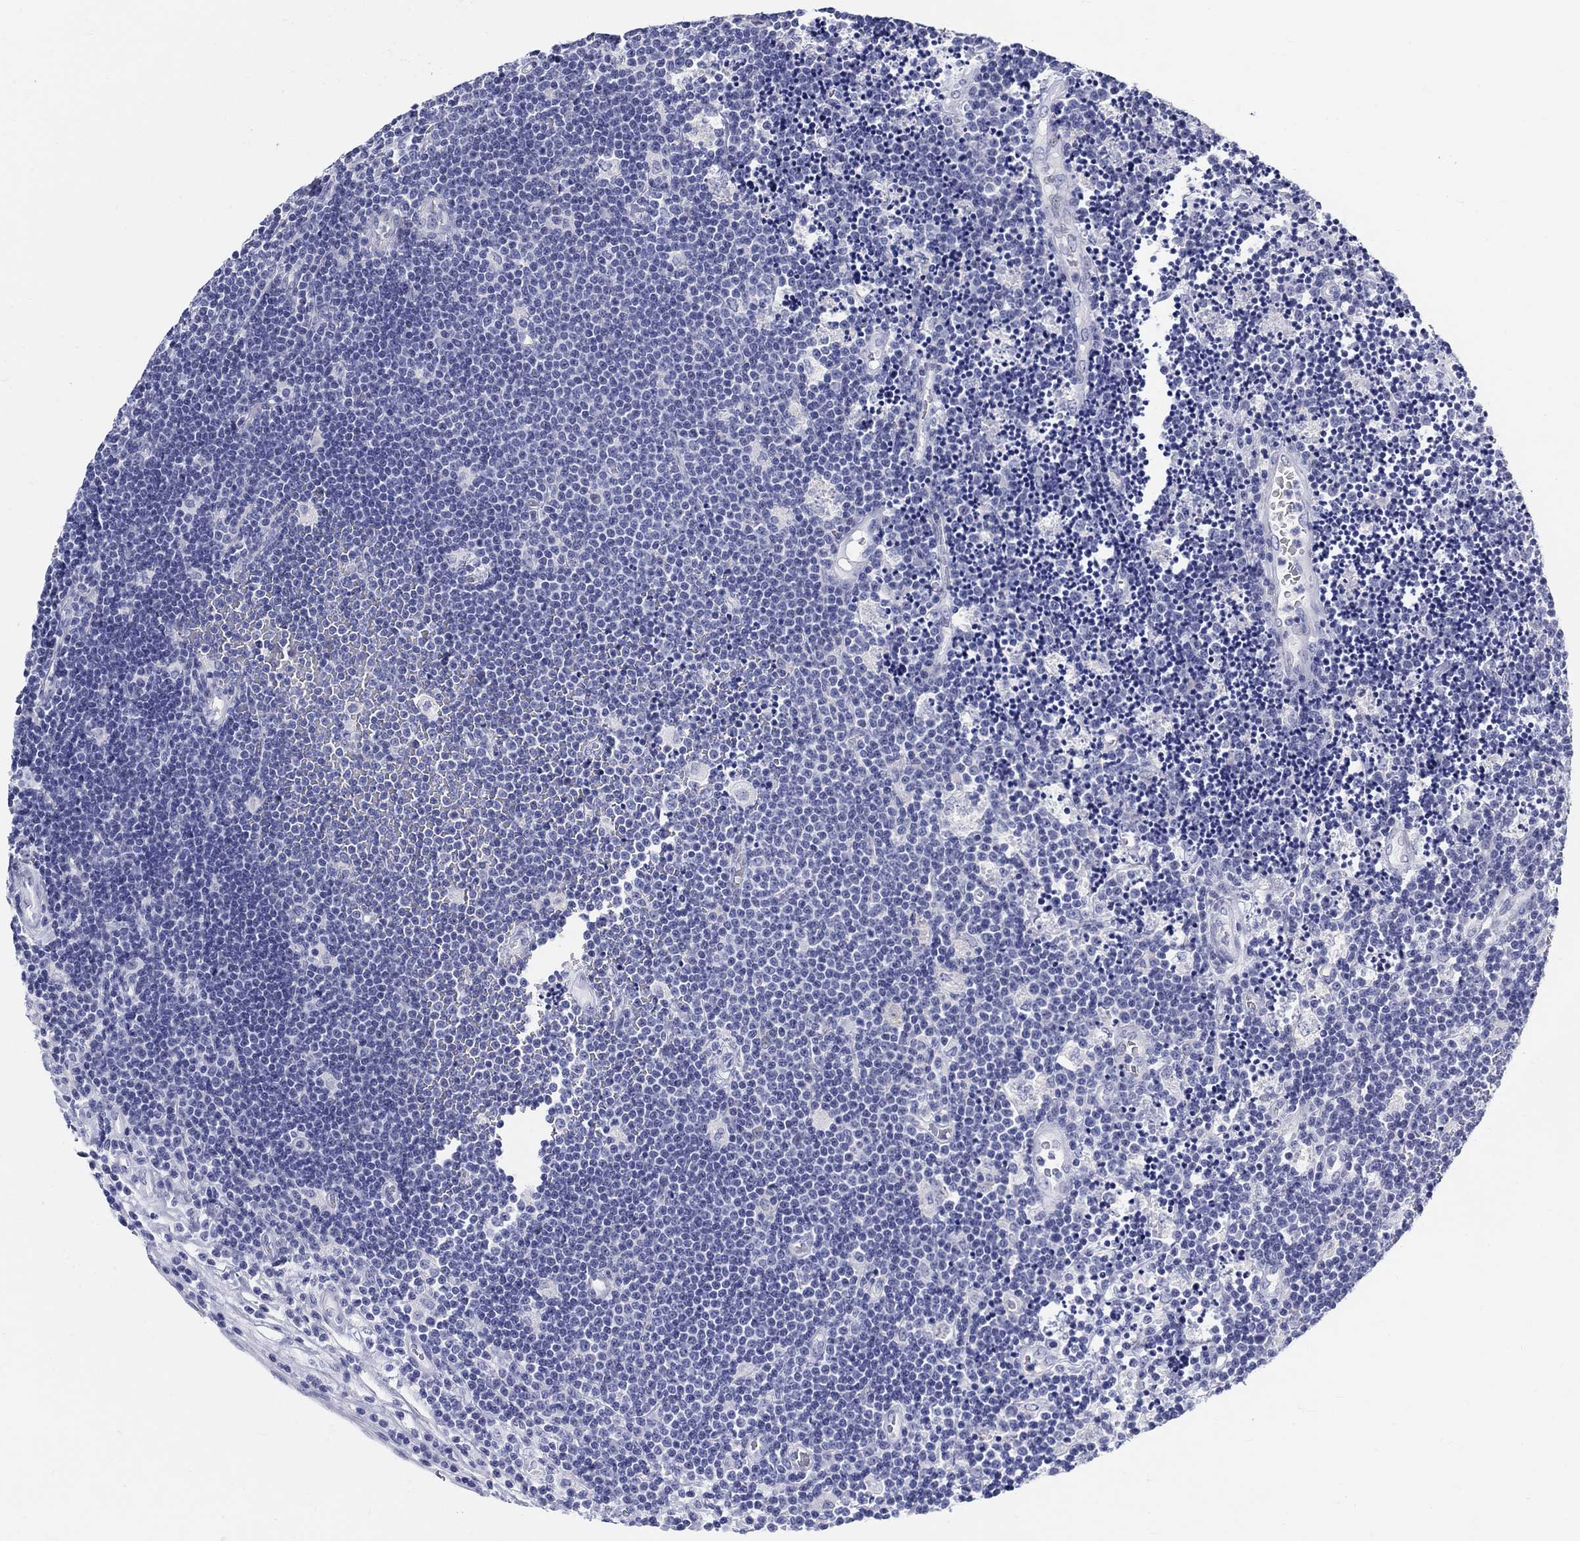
{"staining": {"intensity": "negative", "quantity": "none", "location": "none"}, "tissue": "lymphoma", "cell_type": "Tumor cells", "image_type": "cancer", "snomed": [{"axis": "morphology", "description": "Malignant lymphoma, non-Hodgkin's type, Low grade"}, {"axis": "topography", "description": "Brain"}], "caption": "Tumor cells are negative for protein expression in human low-grade malignant lymphoma, non-Hodgkin's type. (DAB immunohistochemistry (IHC) visualized using brightfield microscopy, high magnification).", "gene": "CRYGS", "patient": {"sex": "female", "age": 66}}